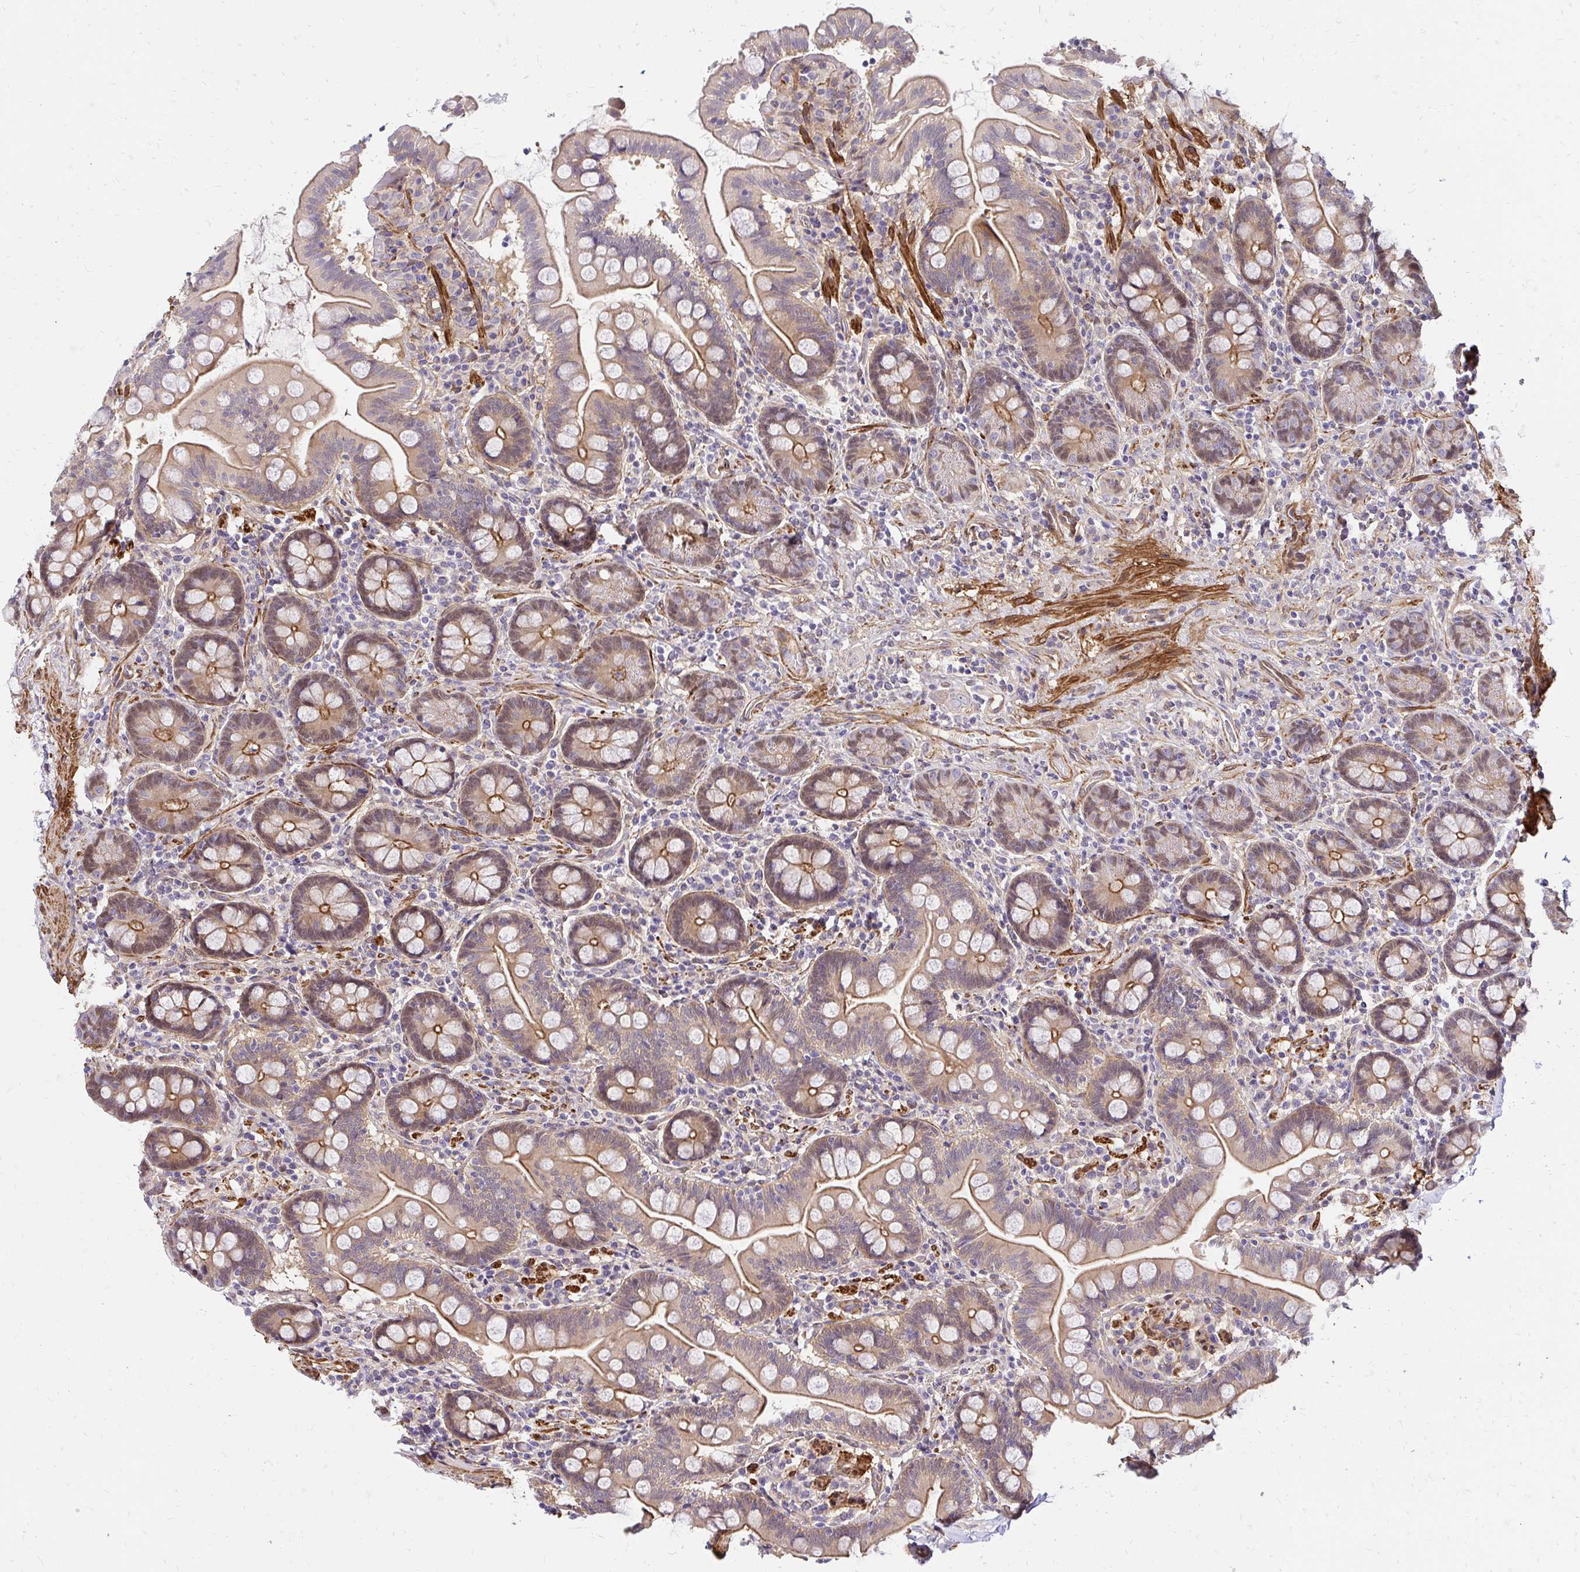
{"staining": {"intensity": "moderate", "quantity": ">75%", "location": "cytoplasmic/membranous"}, "tissue": "small intestine", "cell_type": "Glandular cells", "image_type": "normal", "snomed": [{"axis": "morphology", "description": "Normal tissue, NOS"}, {"axis": "topography", "description": "Small intestine"}], "caption": "Glandular cells show medium levels of moderate cytoplasmic/membranous staining in about >75% of cells in unremarkable human small intestine. (DAB (3,3'-diaminobenzidine) IHC with brightfield microscopy, high magnification).", "gene": "YAP1", "patient": {"sex": "female", "age": 64}}